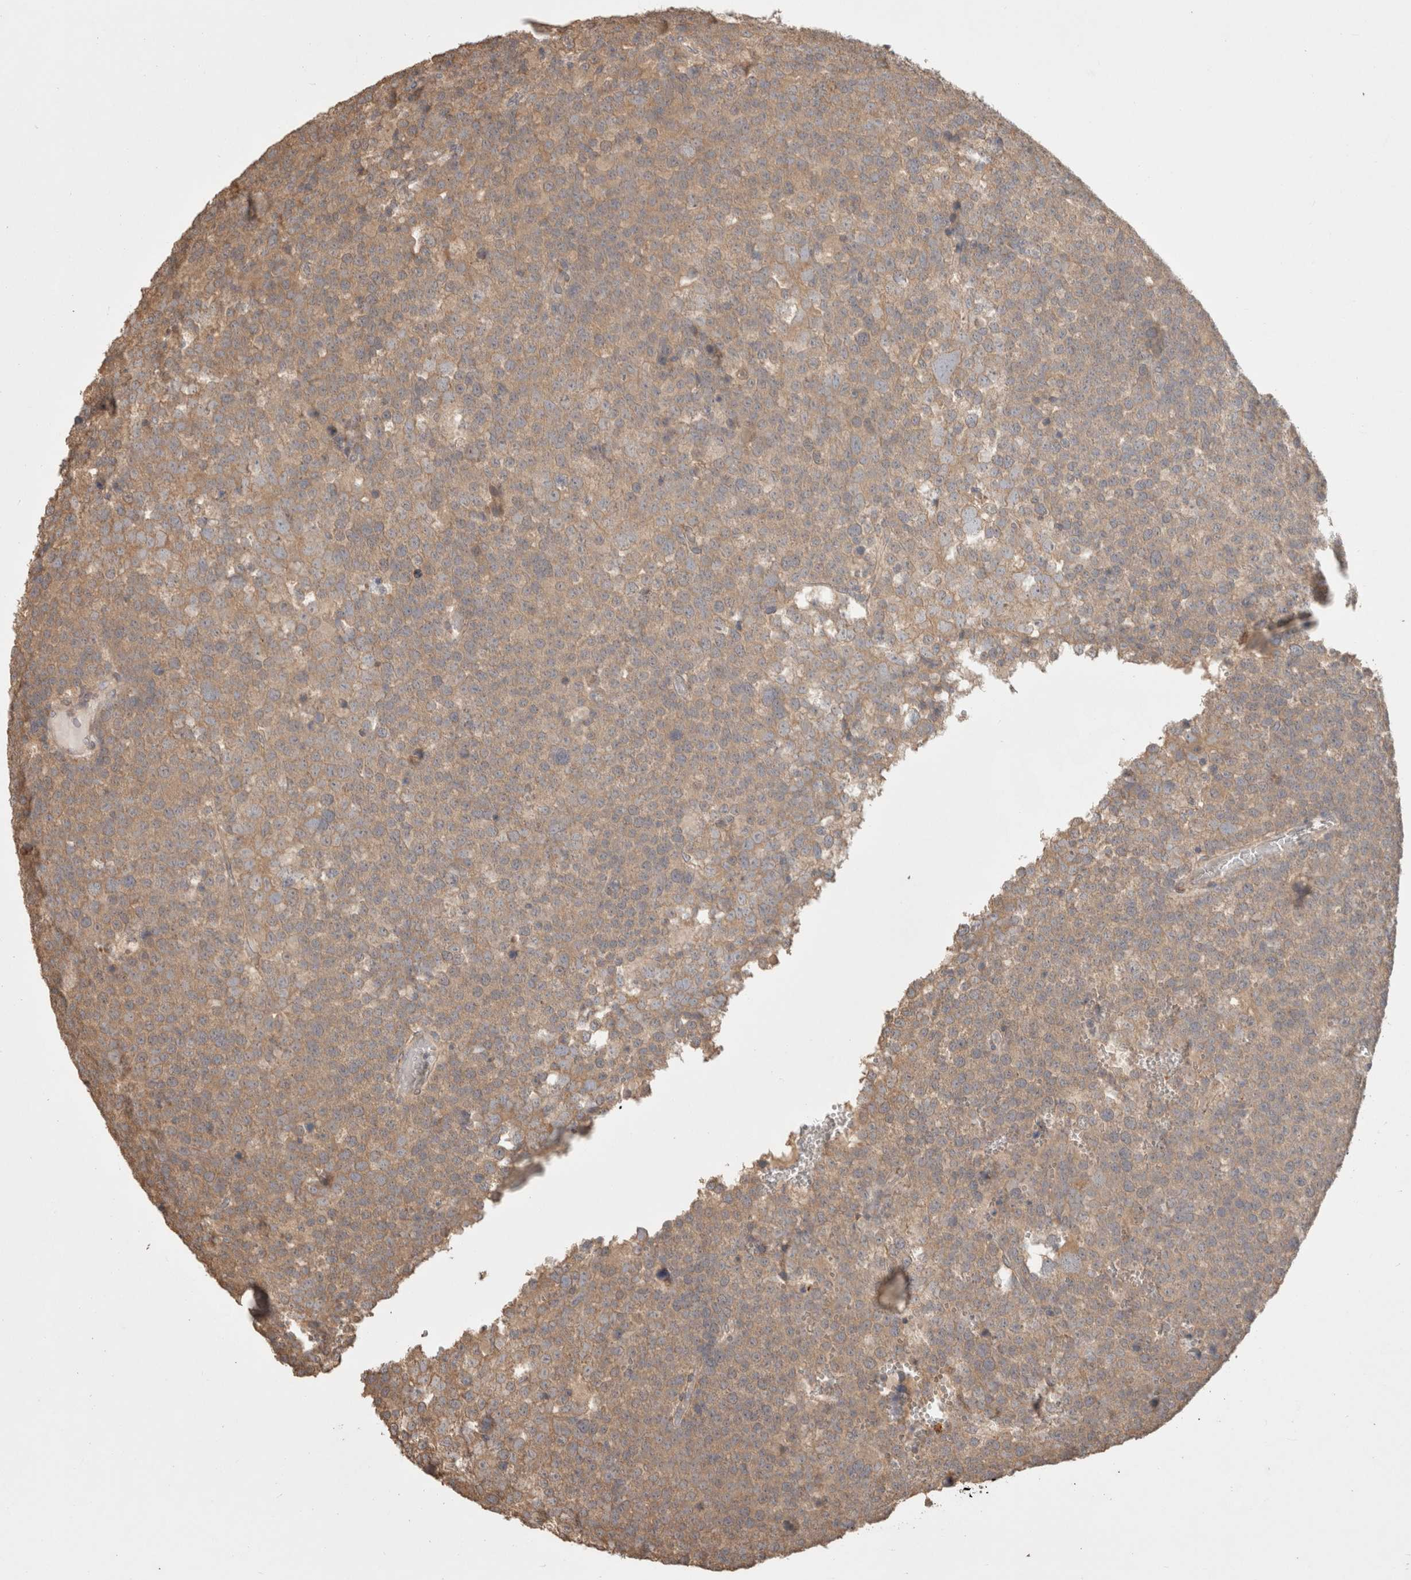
{"staining": {"intensity": "moderate", "quantity": ">75%", "location": "cytoplasmic/membranous"}, "tissue": "testis cancer", "cell_type": "Tumor cells", "image_type": "cancer", "snomed": [{"axis": "morphology", "description": "Seminoma, NOS"}, {"axis": "topography", "description": "Testis"}], "caption": "Protein staining of testis cancer (seminoma) tissue exhibits moderate cytoplasmic/membranous expression in about >75% of tumor cells.", "gene": "HROB", "patient": {"sex": "male", "age": 71}}